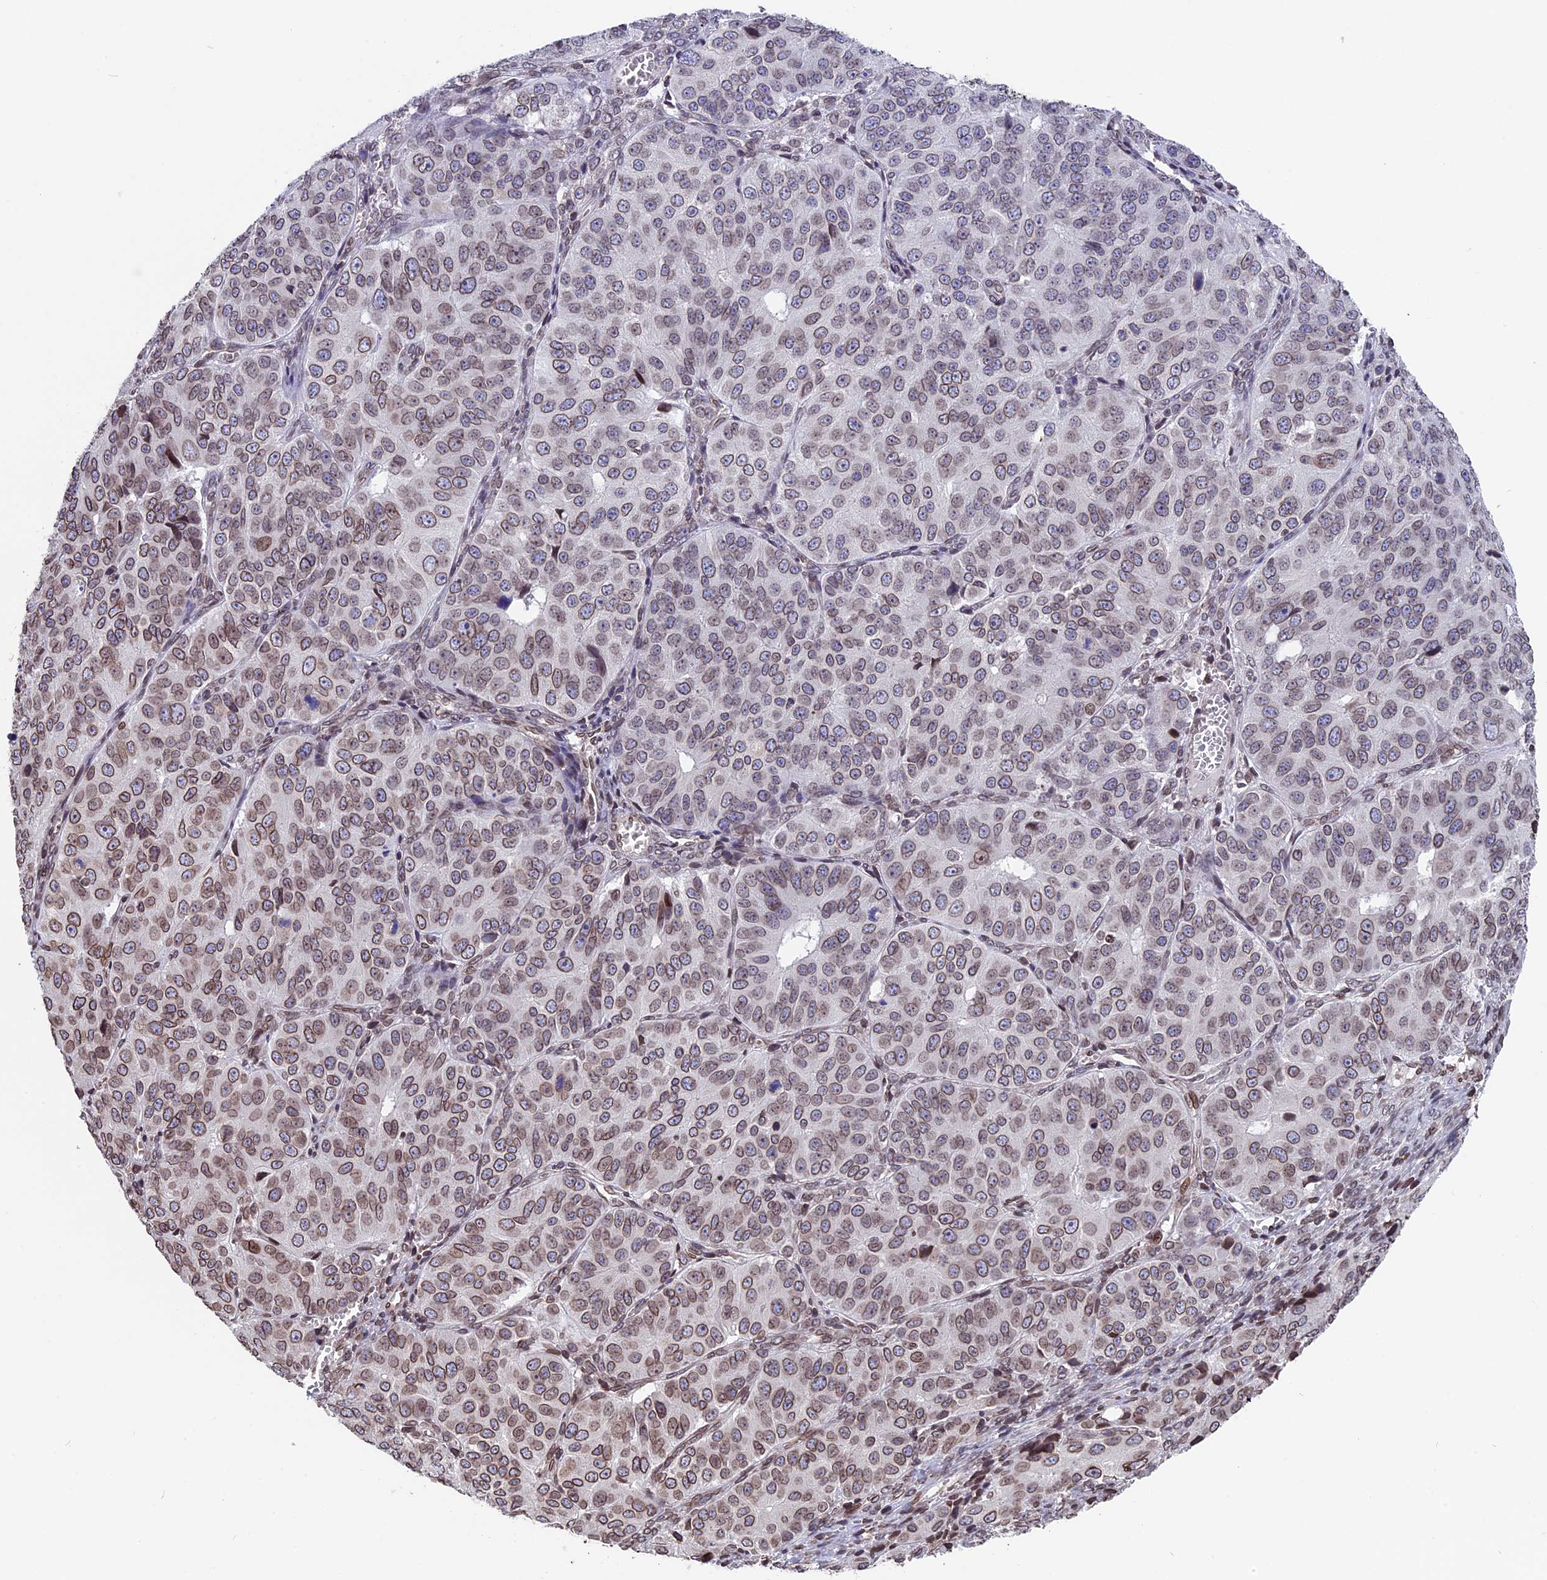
{"staining": {"intensity": "moderate", "quantity": ">75%", "location": "cytoplasmic/membranous,nuclear"}, "tissue": "ovarian cancer", "cell_type": "Tumor cells", "image_type": "cancer", "snomed": [{"axis": "morphology", "description": "Carcinoma, endometroid"}, {"axis": "topography", "description": "Ovary"}], "caption": "Protein analysis of endometroid carcinoma (ovarian) tissue shows moderate cytoplasmic/membranous and nuclear staining in approximately >75% of tumor cells.", "gene": "PTCHD4", "patient": {"sex": "female", "age": 51}}